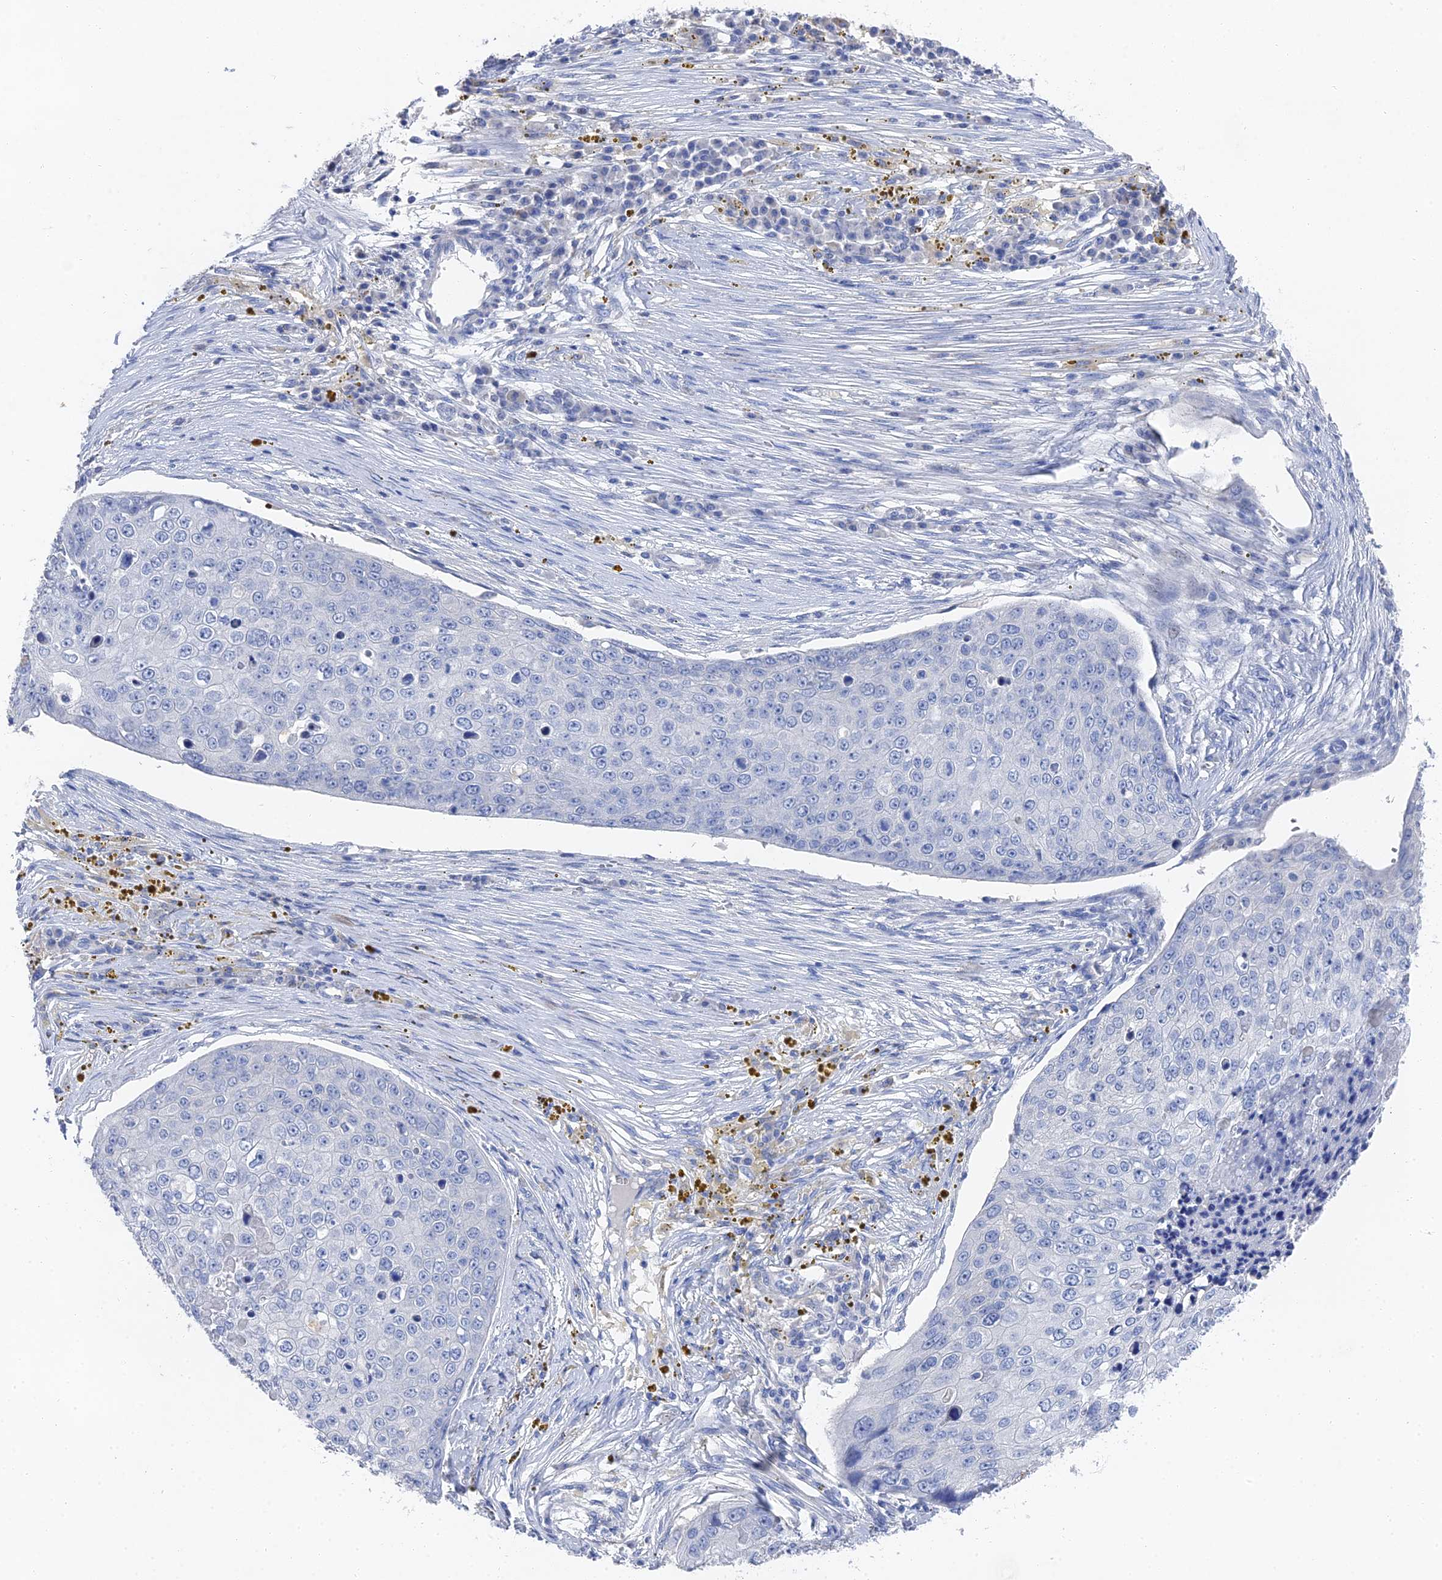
{"staining": {"intensity": "negative", "quantity": "none", "location": "none"}, "tissue": "skin cancer", "cell_type": "Tumor cells", "image_type": "cancer", "snomed": [{"axis": "morphology", "description": "Squamous cell carcinoma, NOS"}, {"axis": "topography", "description": "Skin"}], "caption": "This is an IHC photomicrograph of human squamous cell carcinoma (skin). There is no staining in tumor cells.", "gene": "GFAP", "patient": {"sex": "male", "age": 71}}